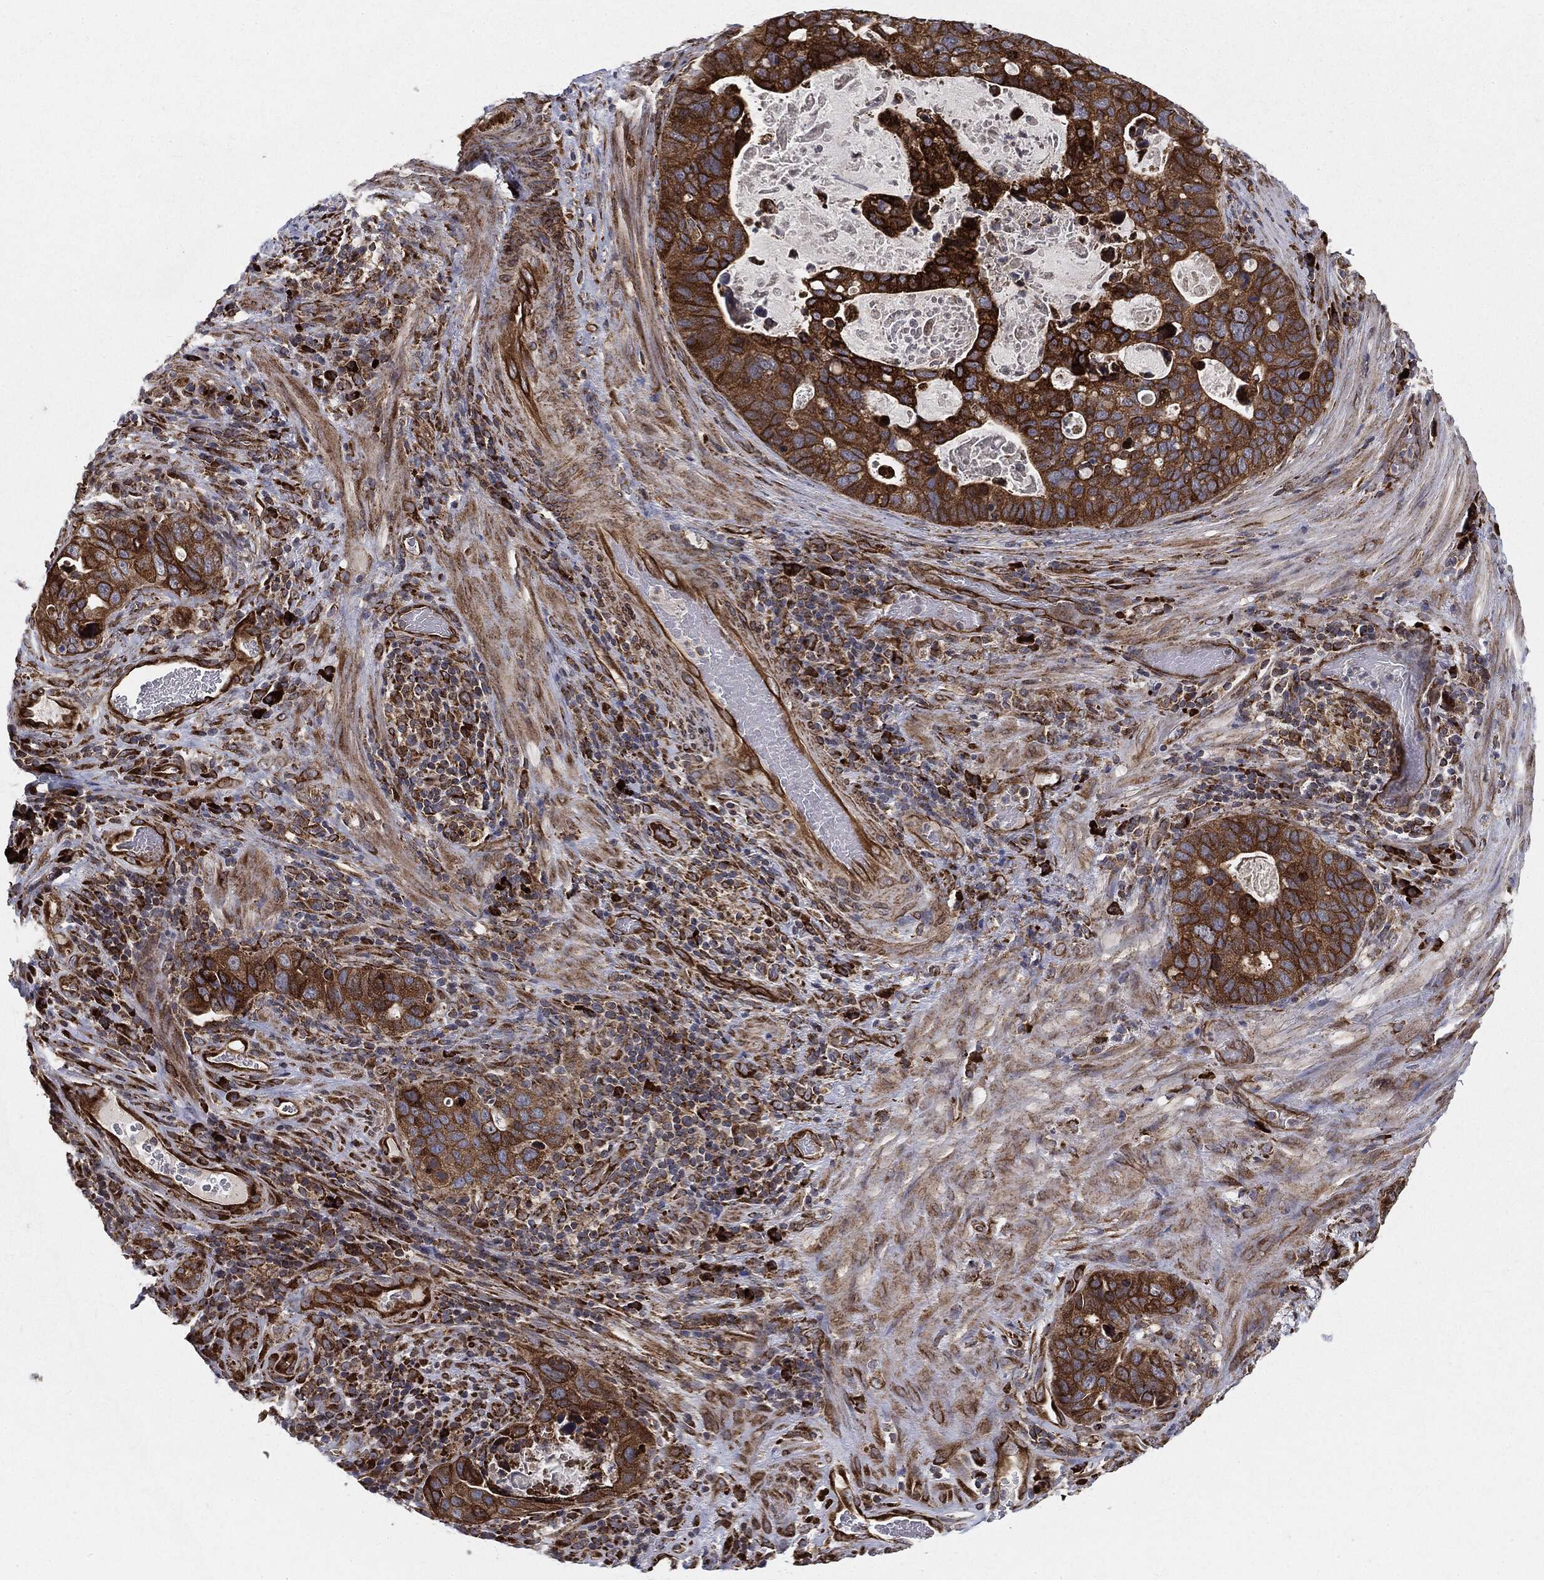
{"staining": {"intensity": "strong", "quantity": ">75%", "location": "cytoplasmic/membranous"}, "tissue": "stomach cancer", "cell_type": "Tumor cells", "image_type": "cancer", "snomed": [{"axis": "morphology", "description": "Adenocarcinoma, NOS"}, {"axis": "topography", "description": "Stomach"}], "caption": "Protein staining by IHC reveals strong cytoplasmic/membranous positivity in about >75% of tumor cells in adenocarcinoma (stomach).", "gene": "CYLD", "patient": {"sex": "male", "age": 54}}